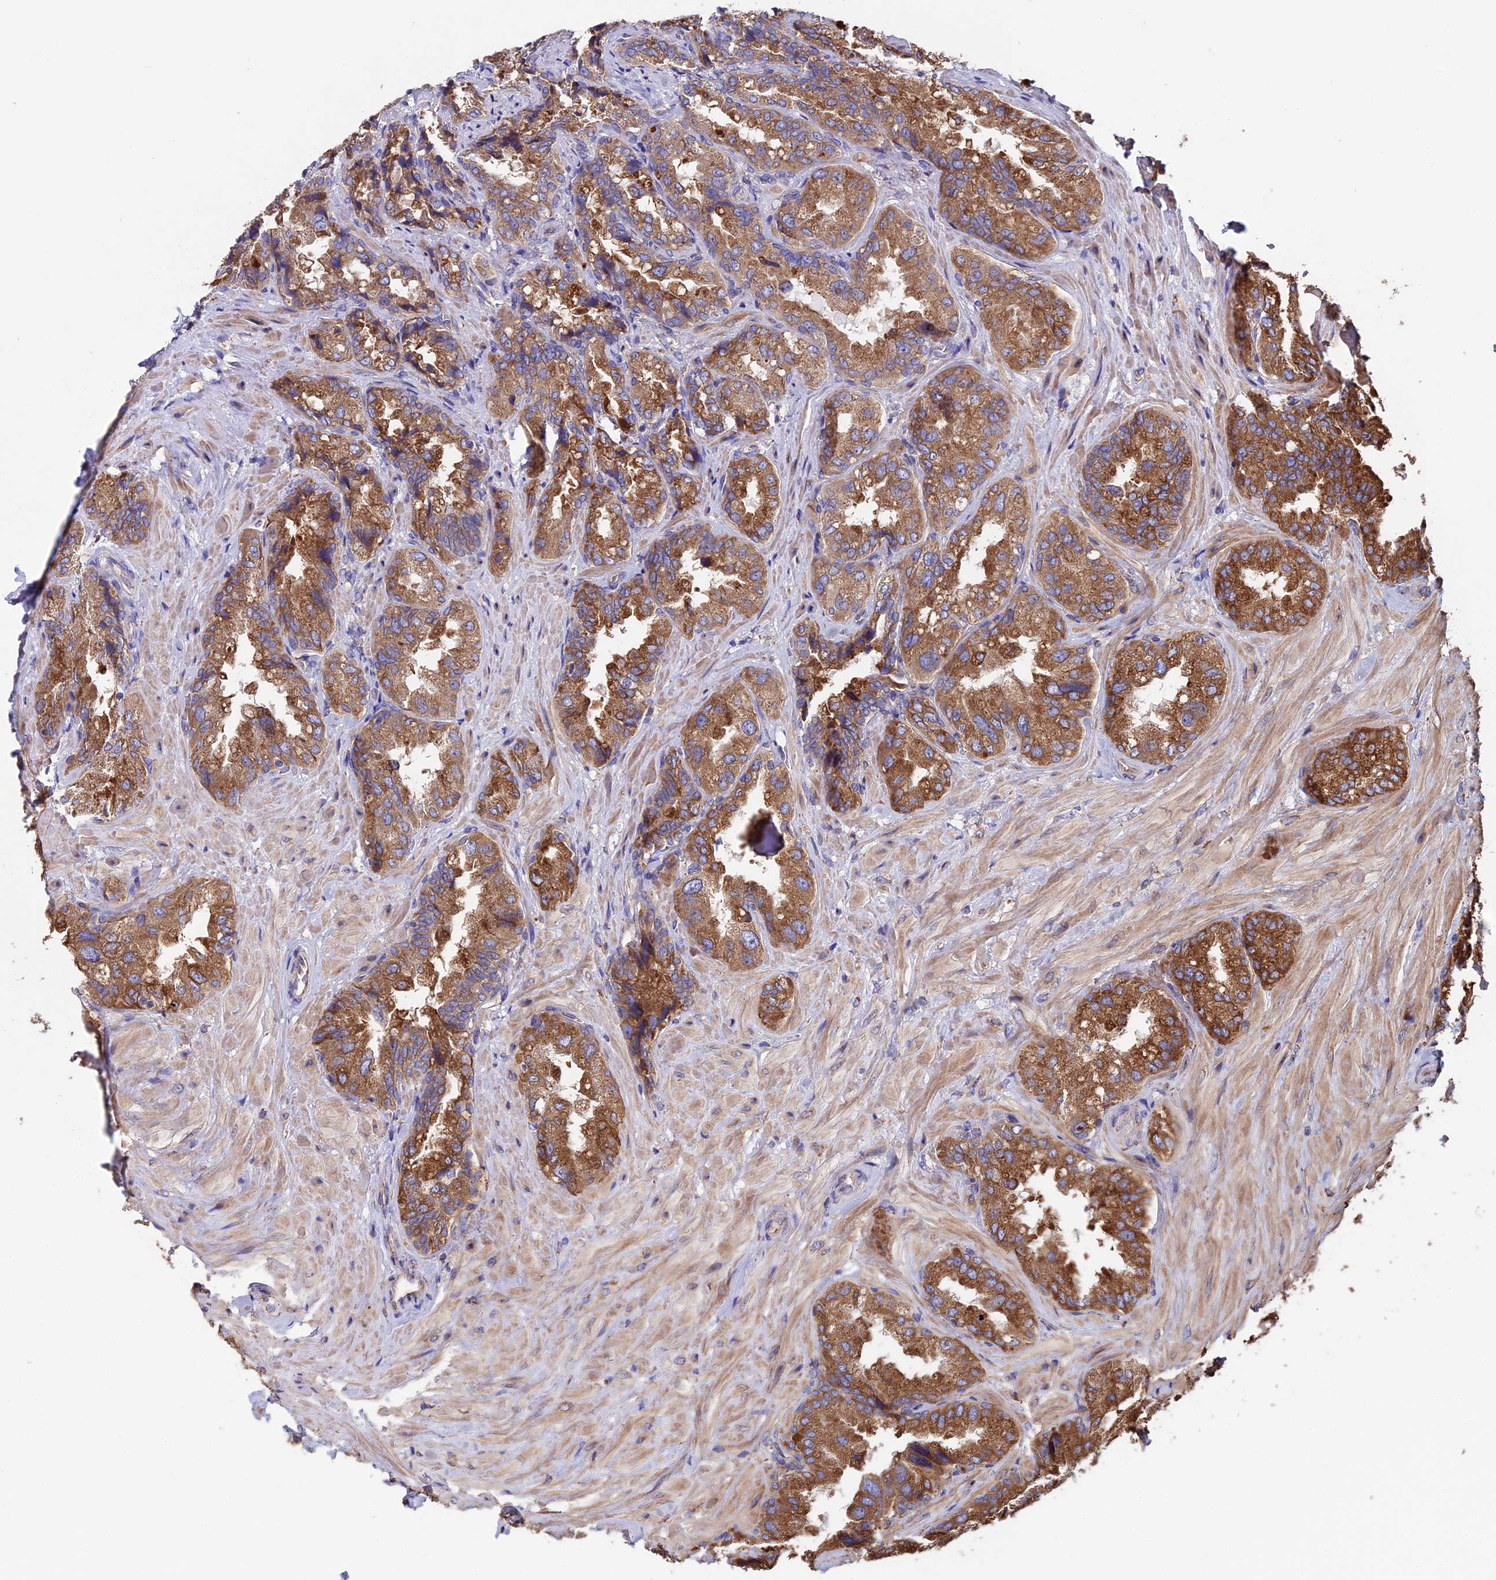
{"staining": {"intensity": "moderate", "quantity": ">75%", "location": "cytoplasmic/membranous"}, "tissue": "seminal vesicle", "cell_type": "Glandular cells", "image_type": "normal", "snomed": [{"axis": "morphology", "description": "Normal tissue, NOS"}, {"axis": "topography", "description": "Prostate and seminal vesicle, NOS"}, {"axis": "topography", "description": "Prostate"}, {"axis": "topography", "description": "Seminal veicle"}], "caption": "Immunohistochemistry (IHC) of normal human seminal vesicle displays medium levels of moderate cytoplasmic/membranous positivity in about >75% of glandular cells. (DAB IHC, brown staining for protein, blue staining for nuclei).", "gene": "BTBD3", "patient": {"sex": "male", "age": 67}}